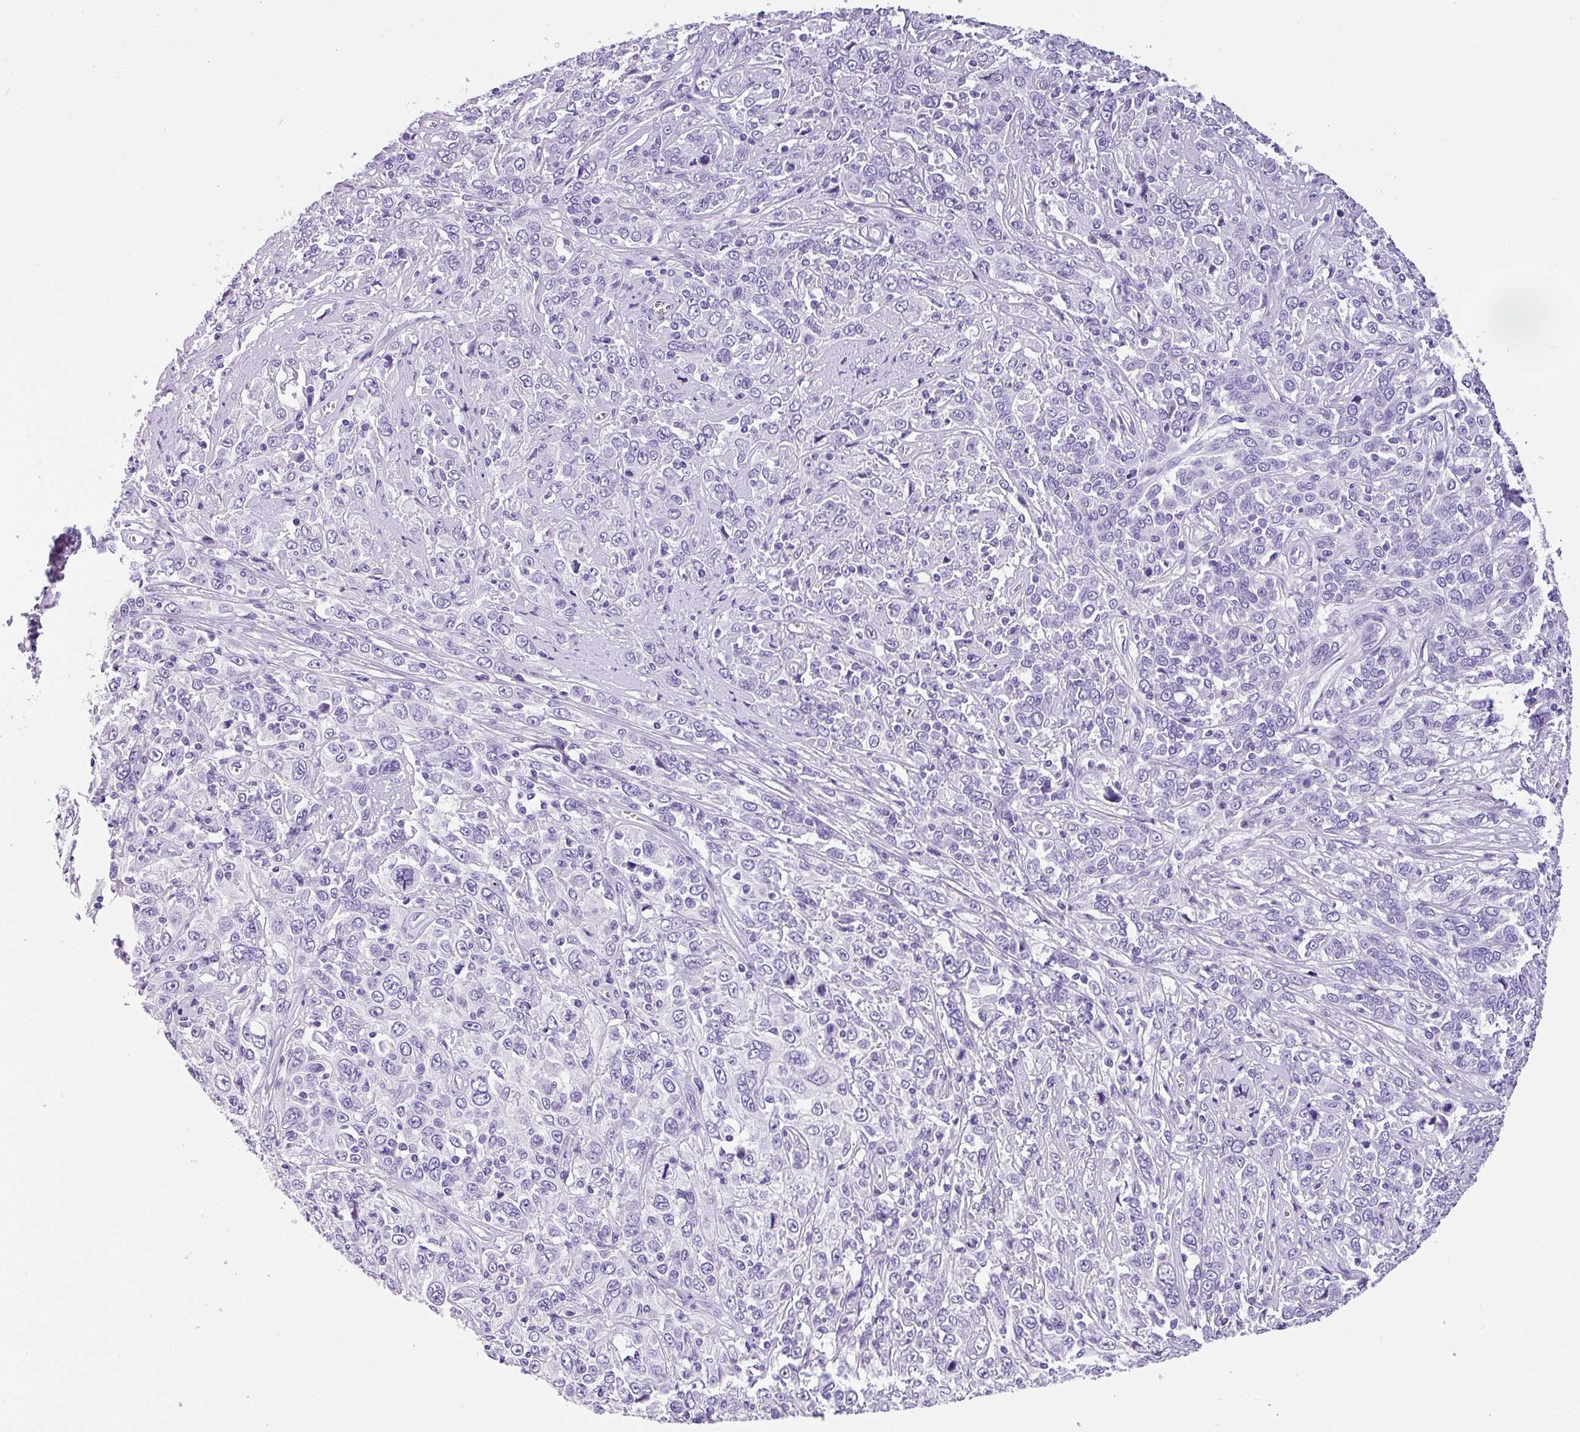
{"staining": {"intensity": "negative", "quantity": "none", "location": "none"}, "tissue": "cervical cancer", "cell_type": "Tumor cells", "image_type": "cancer", "snomed": [{"axis": "morphology", "description": "Squamous cell carcinoma, NOS"}, {"axis": "topography", "description": "Cervix"}], "caption": "The image reveals no significant expression in tumor cells of squamous cell carcinoma (cervical).", "gene": "MUC21", "patient": {"sex": "female", "age": 46}}